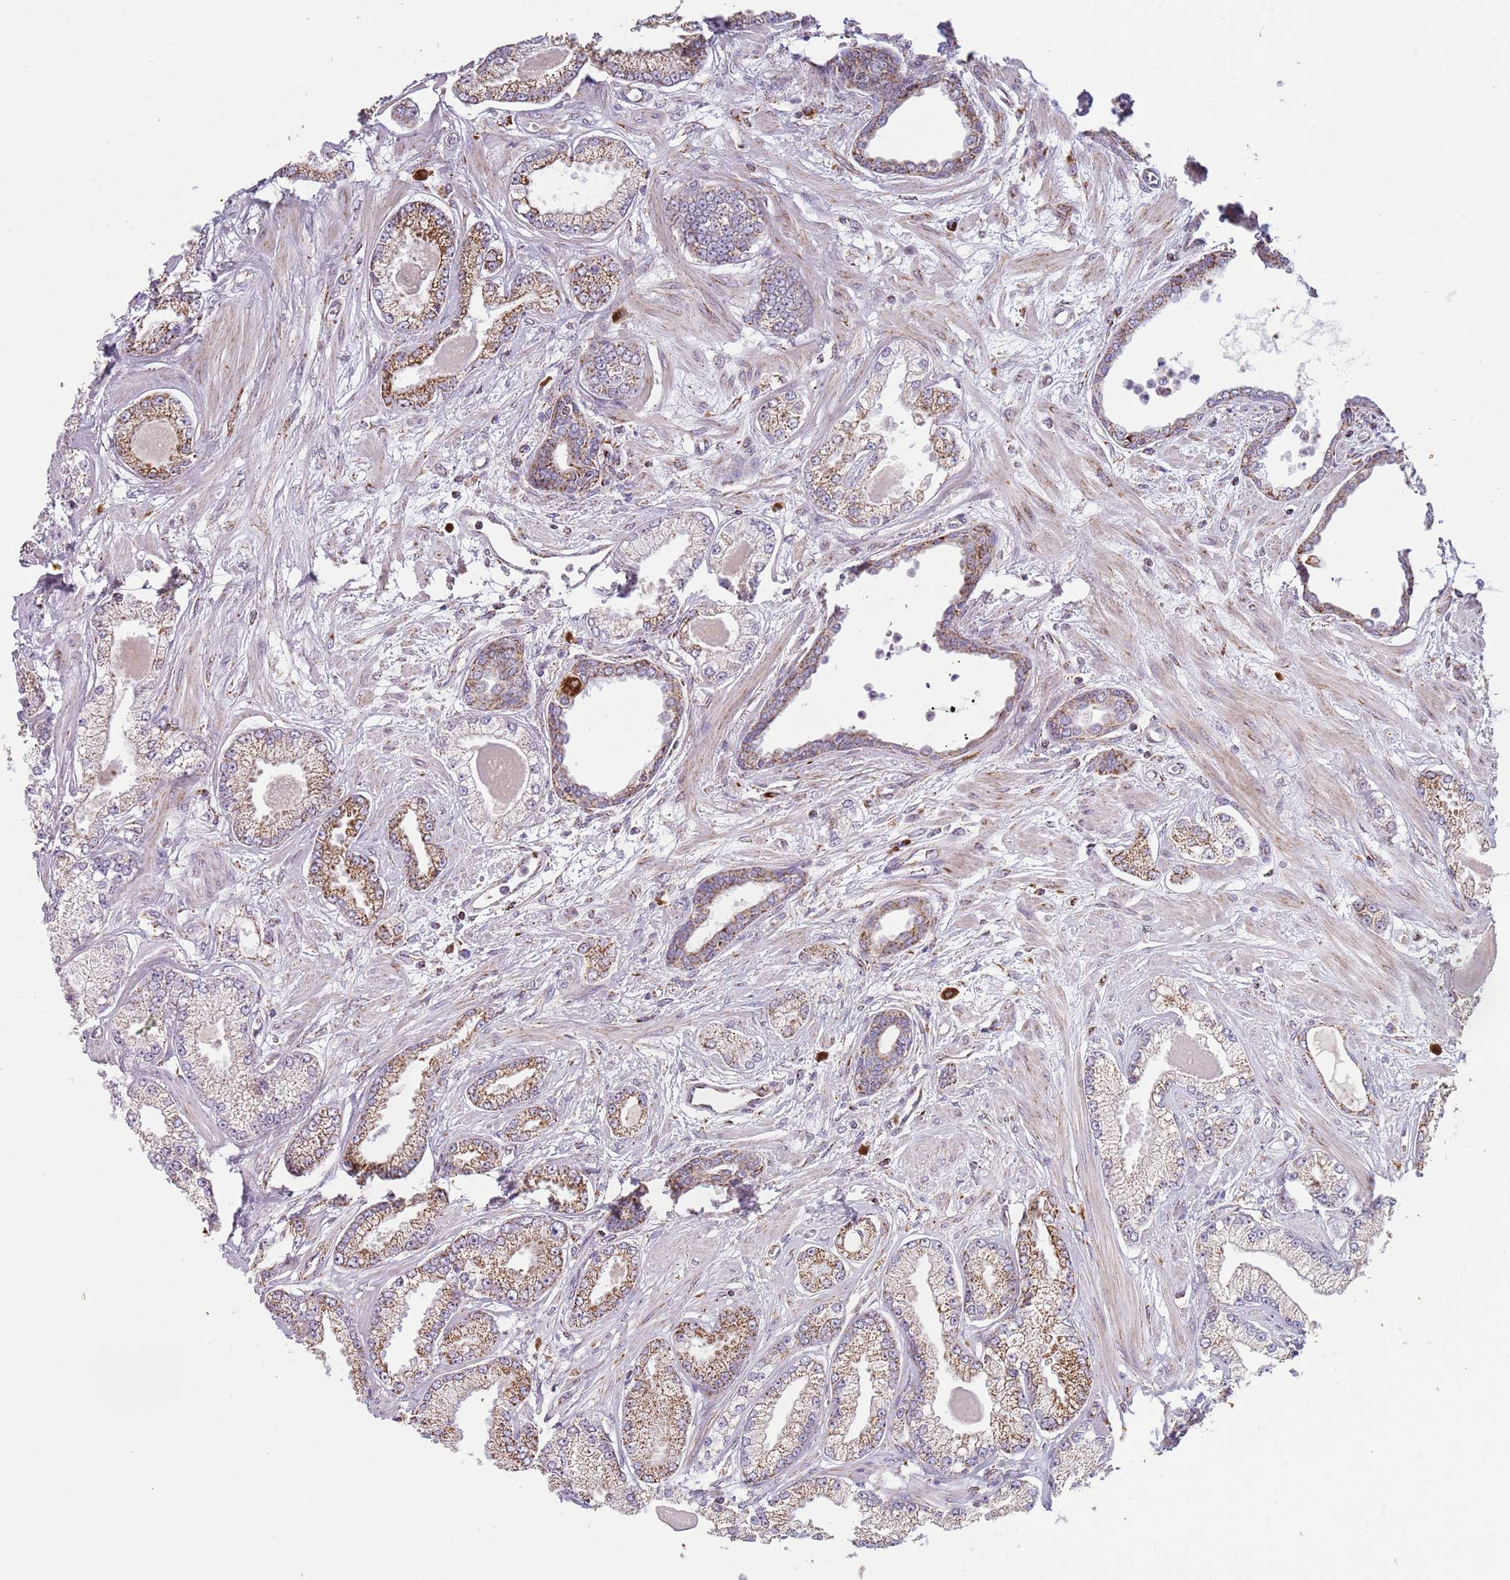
{"staining": {"intensity": "moderate", "quantity": ">75%", "location": "cytoplasmic/membranous"}, "tissue": "prostate cancer", "cell_type": "Tumor cells", "image_type": "cancer", "snomed": [{"axis": "morphology", "description": "Adenocarcinoma, Low grade"}, {"axis": "topography", "description": "Prostate"}], "caption": "About >75% of tumor cells in human prostate low-grade adenocarcinoma reveal moderate cytoplasmic/membranous protein positivity as visualized by brown immunohistochemical staining.", "gene": "LHX6", "patient": {"sex": "male", "age": 64}}